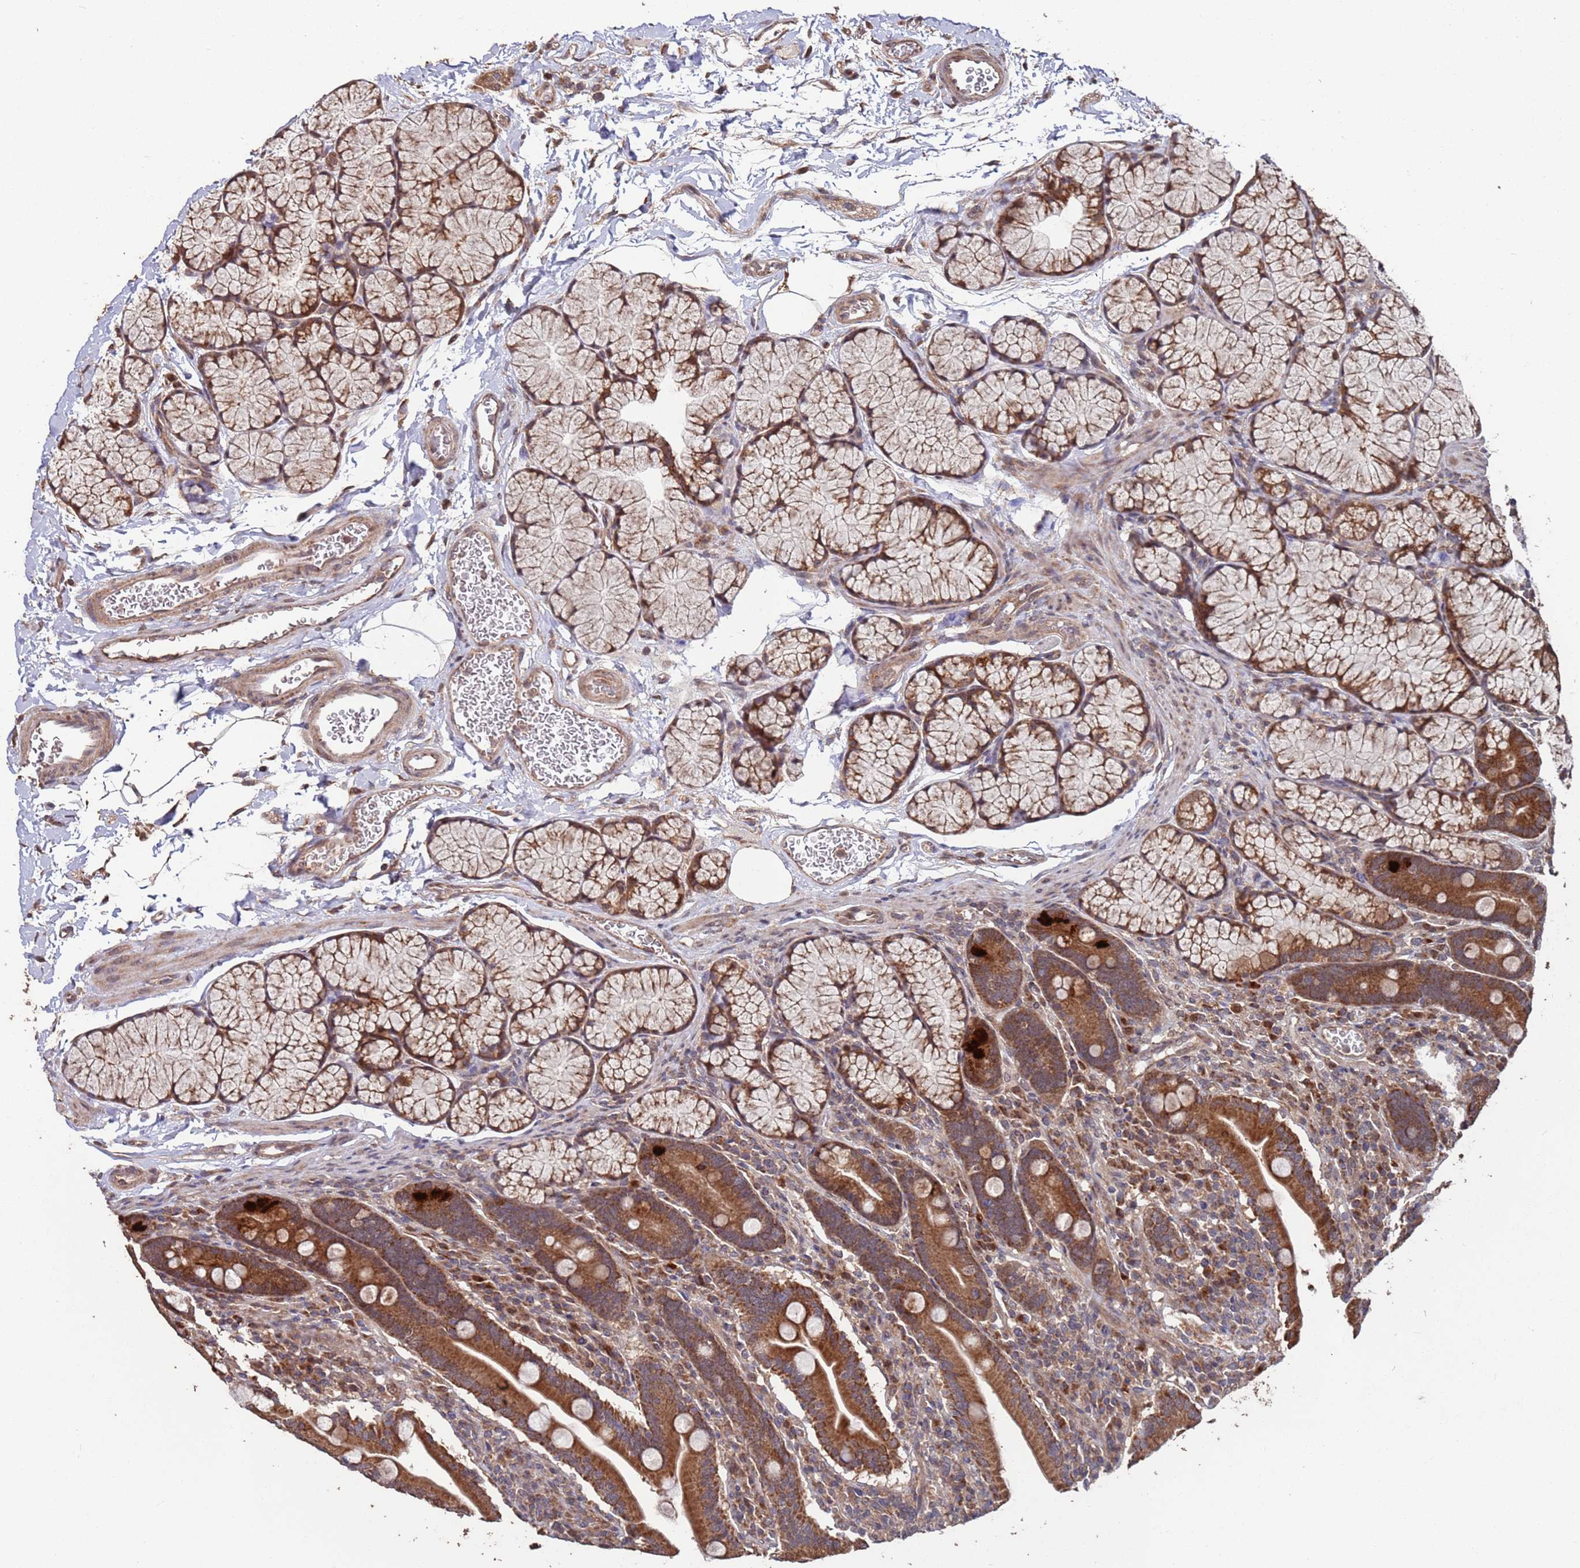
{"staining": {"intensity": "strong", "quantity": ">75%", "location": "cytoplasmic/membranous"}, "tissue": "duodenum", "cell_type": "Glandular cells", "image_type": "normal", "snomed": [{"axis": "morphology", "description": "Normal tissue, NOS"}, {"axis": "topography", "description": "Duodenum"}], "caption": "Immunohistochemical staining of unremarkable duodenum demonstrates strong cytoplasmic/membranous protein positivity in about >75% of glandular cells. (DAB IHC with brightfield microscopy, high magnification).", "gene": "PRR7", "patient": {"sex": "male", "age": 35}}